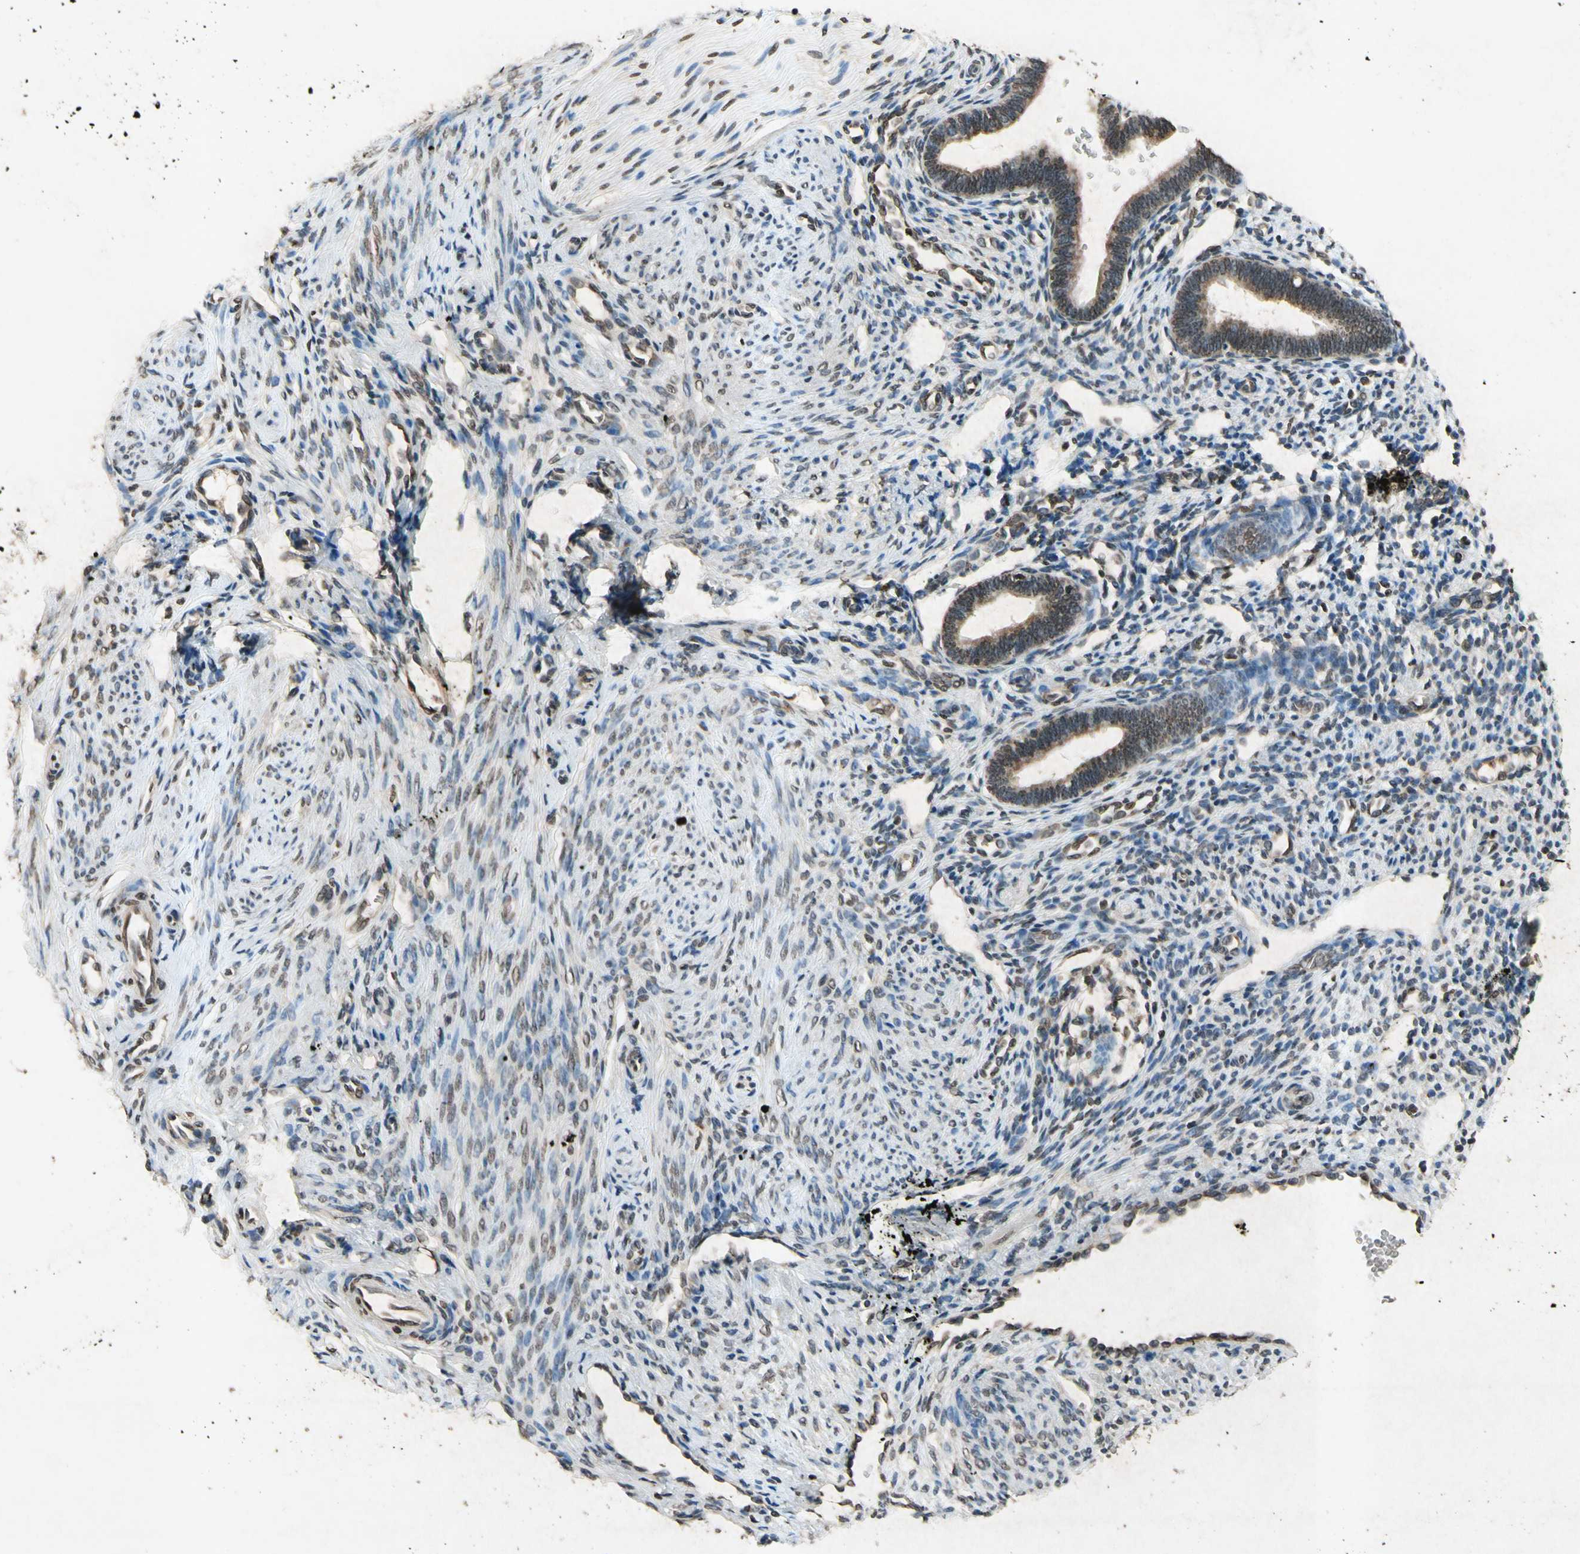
{"staining": {"intensity": "moderate", "quantity": "25%-75%", "location": "nuclear"}, "tissue": "endometrium", "cell_type": "Cells in endometrial stroma", "image_type": "normal", "snomed": [{"axis": "morphology", "description": "Normal tissue, NOS"}, {"axis": "topography", "description": "Endometrium"}], "caption": "A photomicrograph of human endometrium stained for a protein exhibits moderate nuclear brown staining in cells in endometrial stroma.", "gene": "HOXB3", "patient": {"sex": "female", "age": 27}}